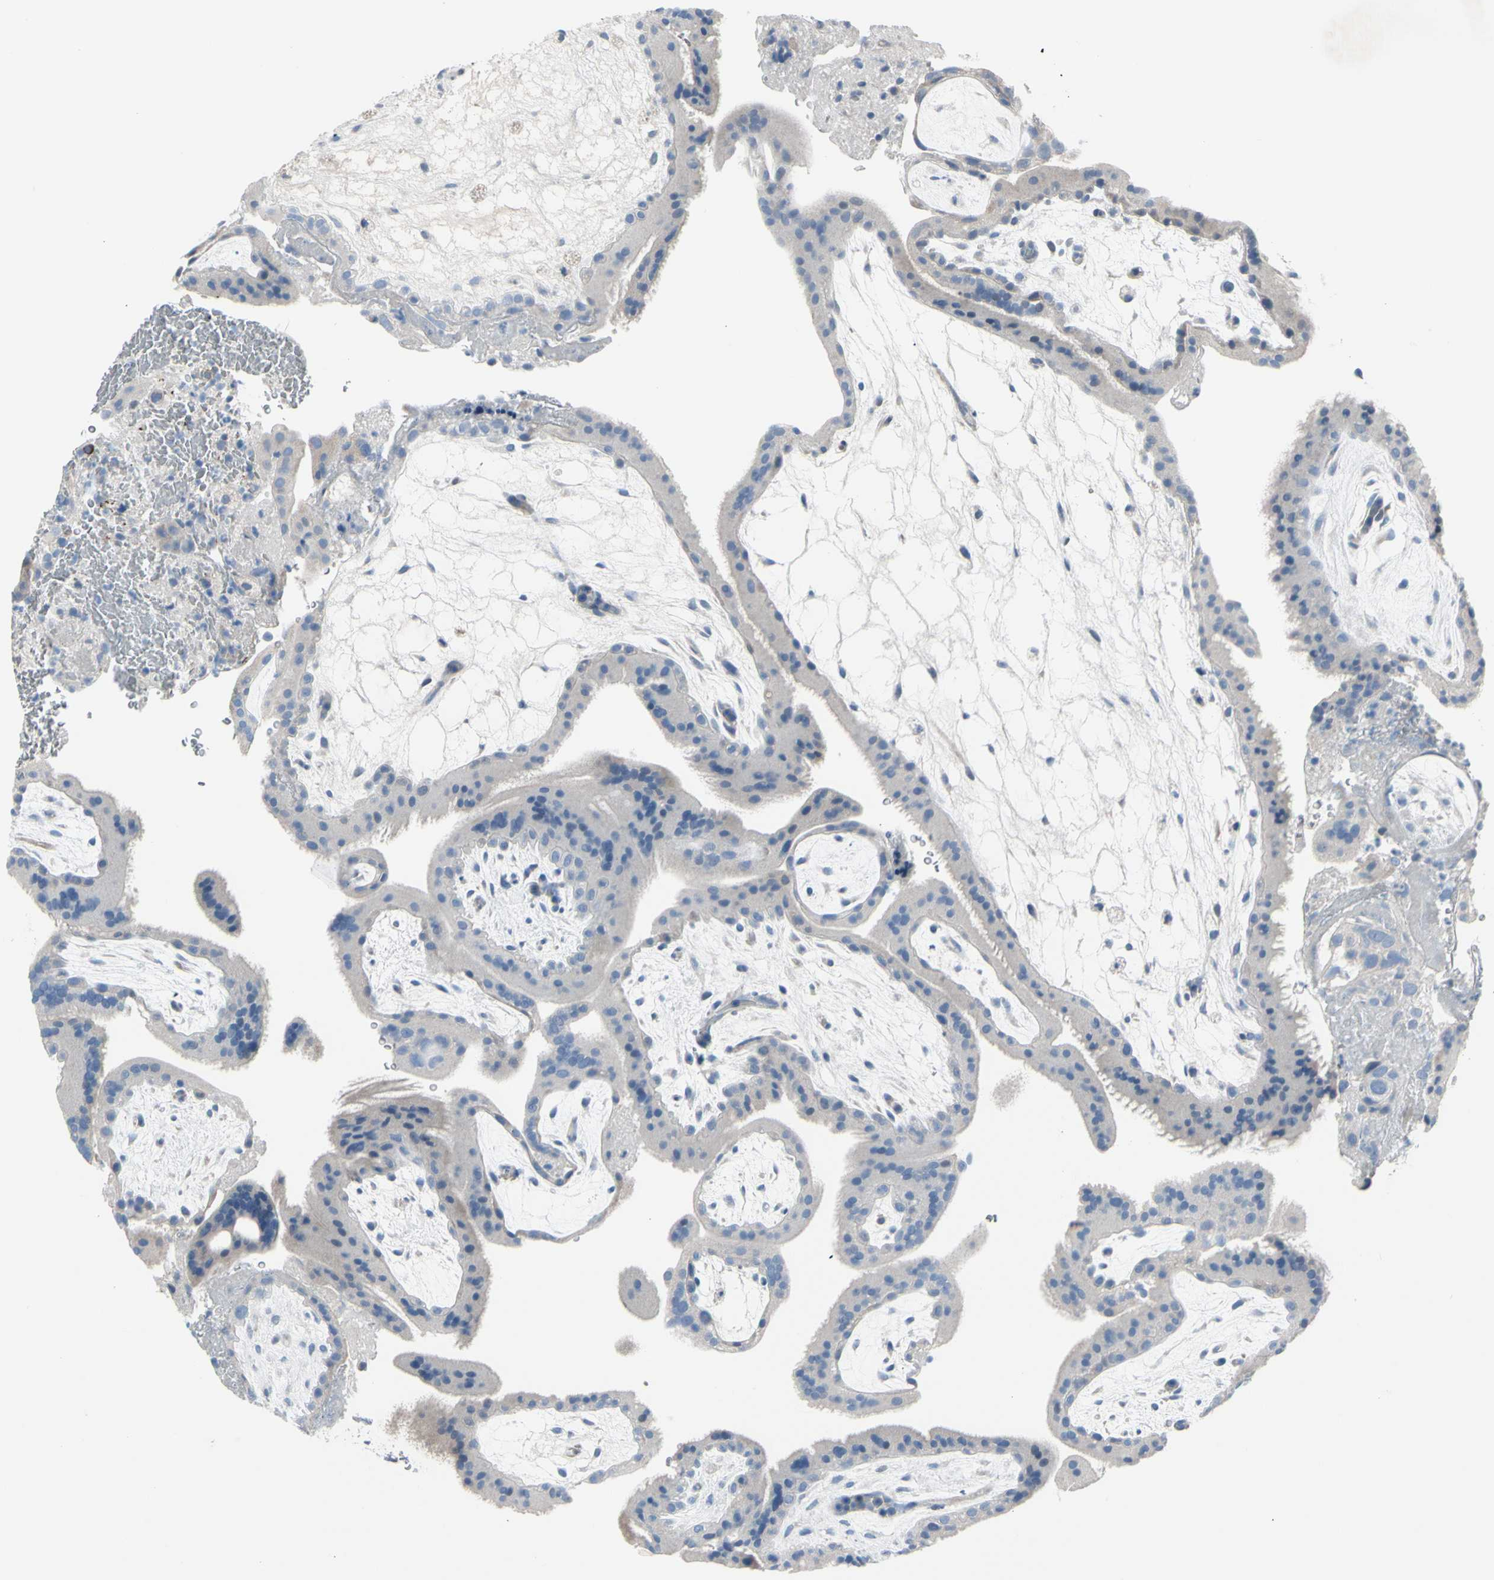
{"staining": {"intensity": "weak", "quantity": "<25%", "location": "cytoplasmic/membranous"}, "tissue": "placenta", "cell_type": "Trophoblastic cells", "image_type": "normal", "snomed": [{"axis": "morphology", "description": "Normal tissue, NOS"}, {"axis": "topography", "description": "Placenta"}], "caption": "The IHC histopathology image has no significant expression in trophoblastic cells of placenta. Nuclei are stained in blue.", "gene": "MAP2", "patient": {"sex": "female", "age": 19}}